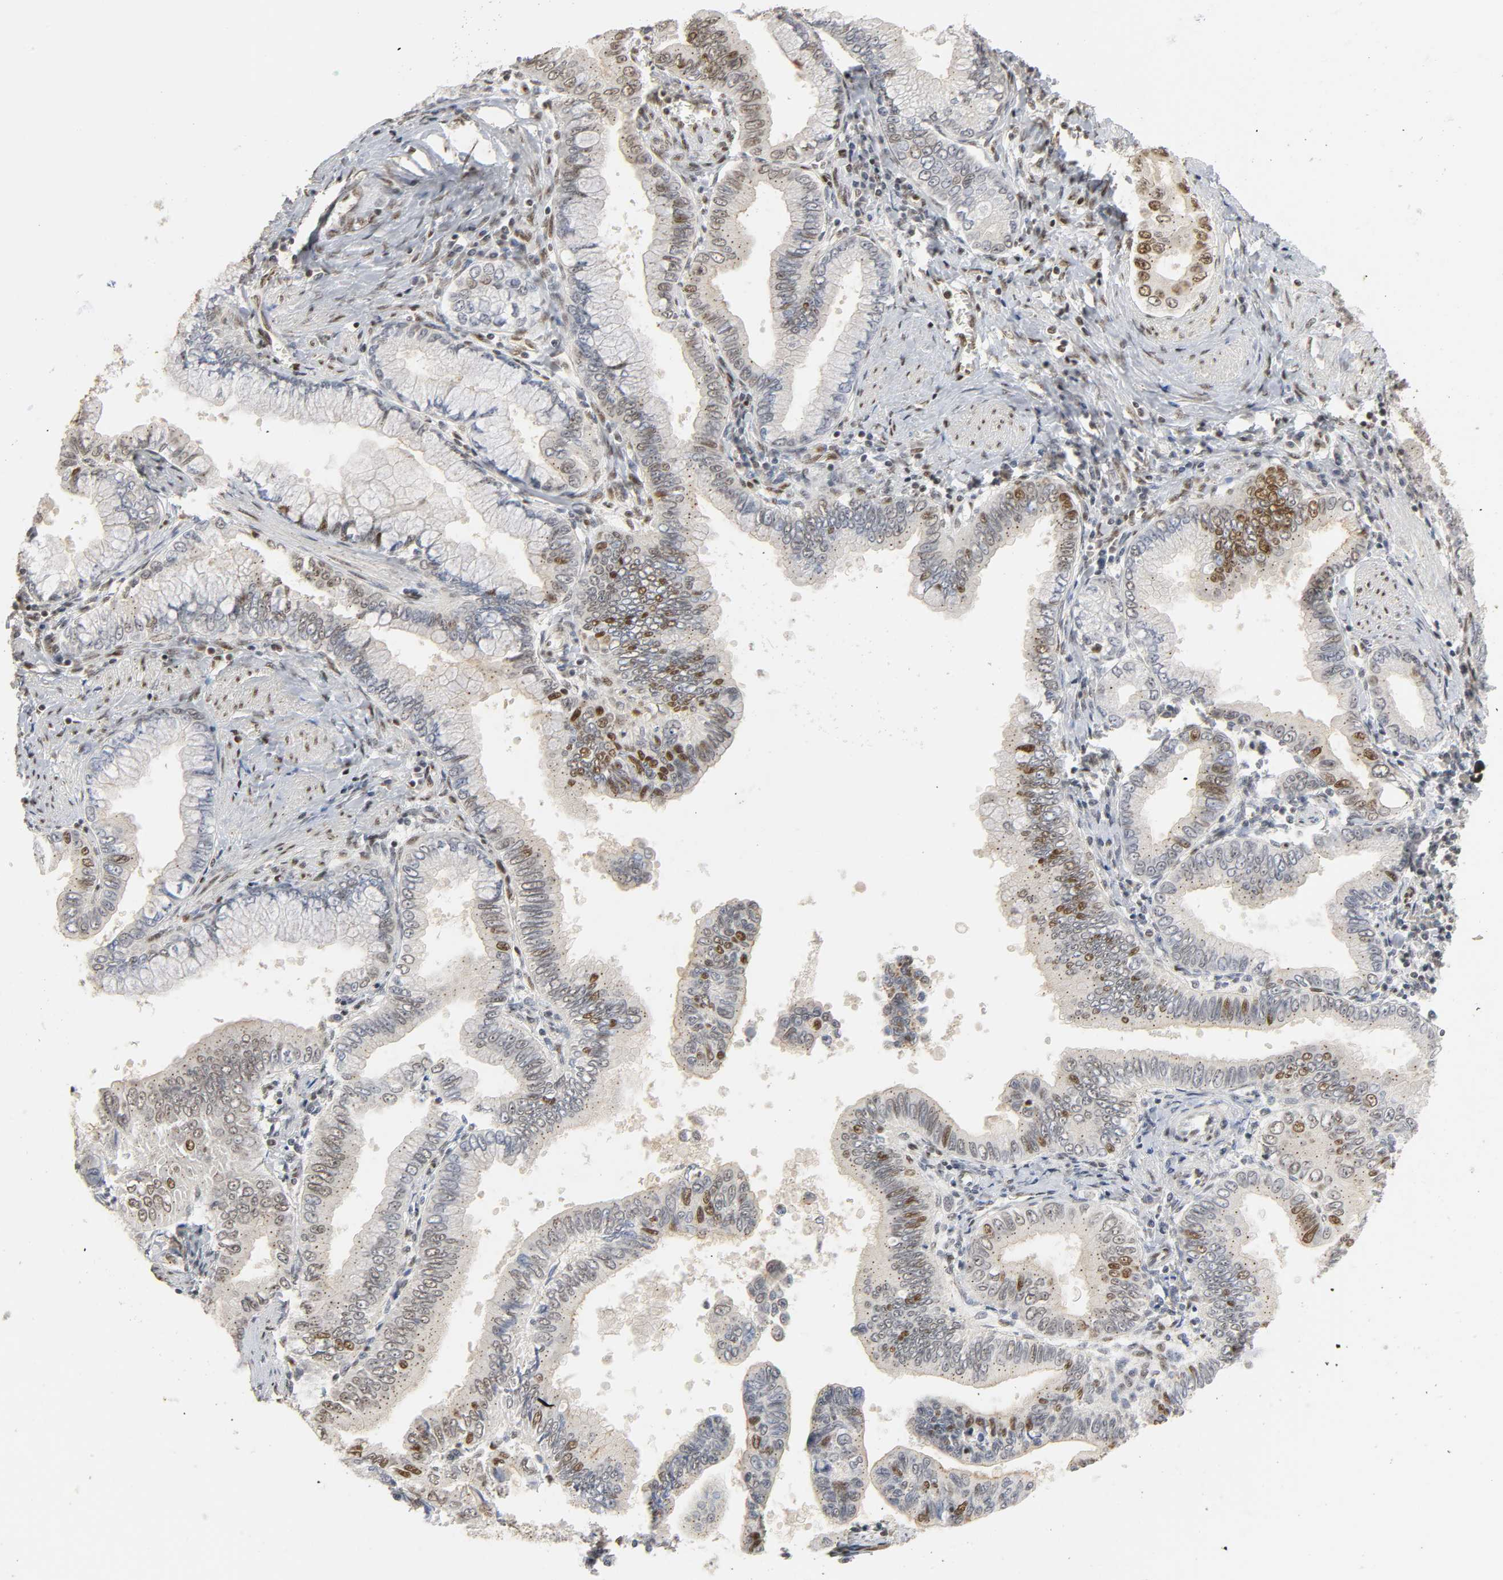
{"staining": {"intensity": "moderate", "quantity": "<25%", "location": "nuclear"}, "tissue": "pancreatic cancer", "cell_type": "Tumor cells", "image_type": "cancer", "snomed": [{"axis": "morphology", "description": "Normal tissue, NOS"}, {"axis": "topography", "description": "Lymph node"}], "caption": "This is an image of IHC staining of pancreatic cancer, which shows moderate expression in the nuclear of tumor cells.", "gene": "NCOA6", "patient": {"sex": "male", "age": 50}}